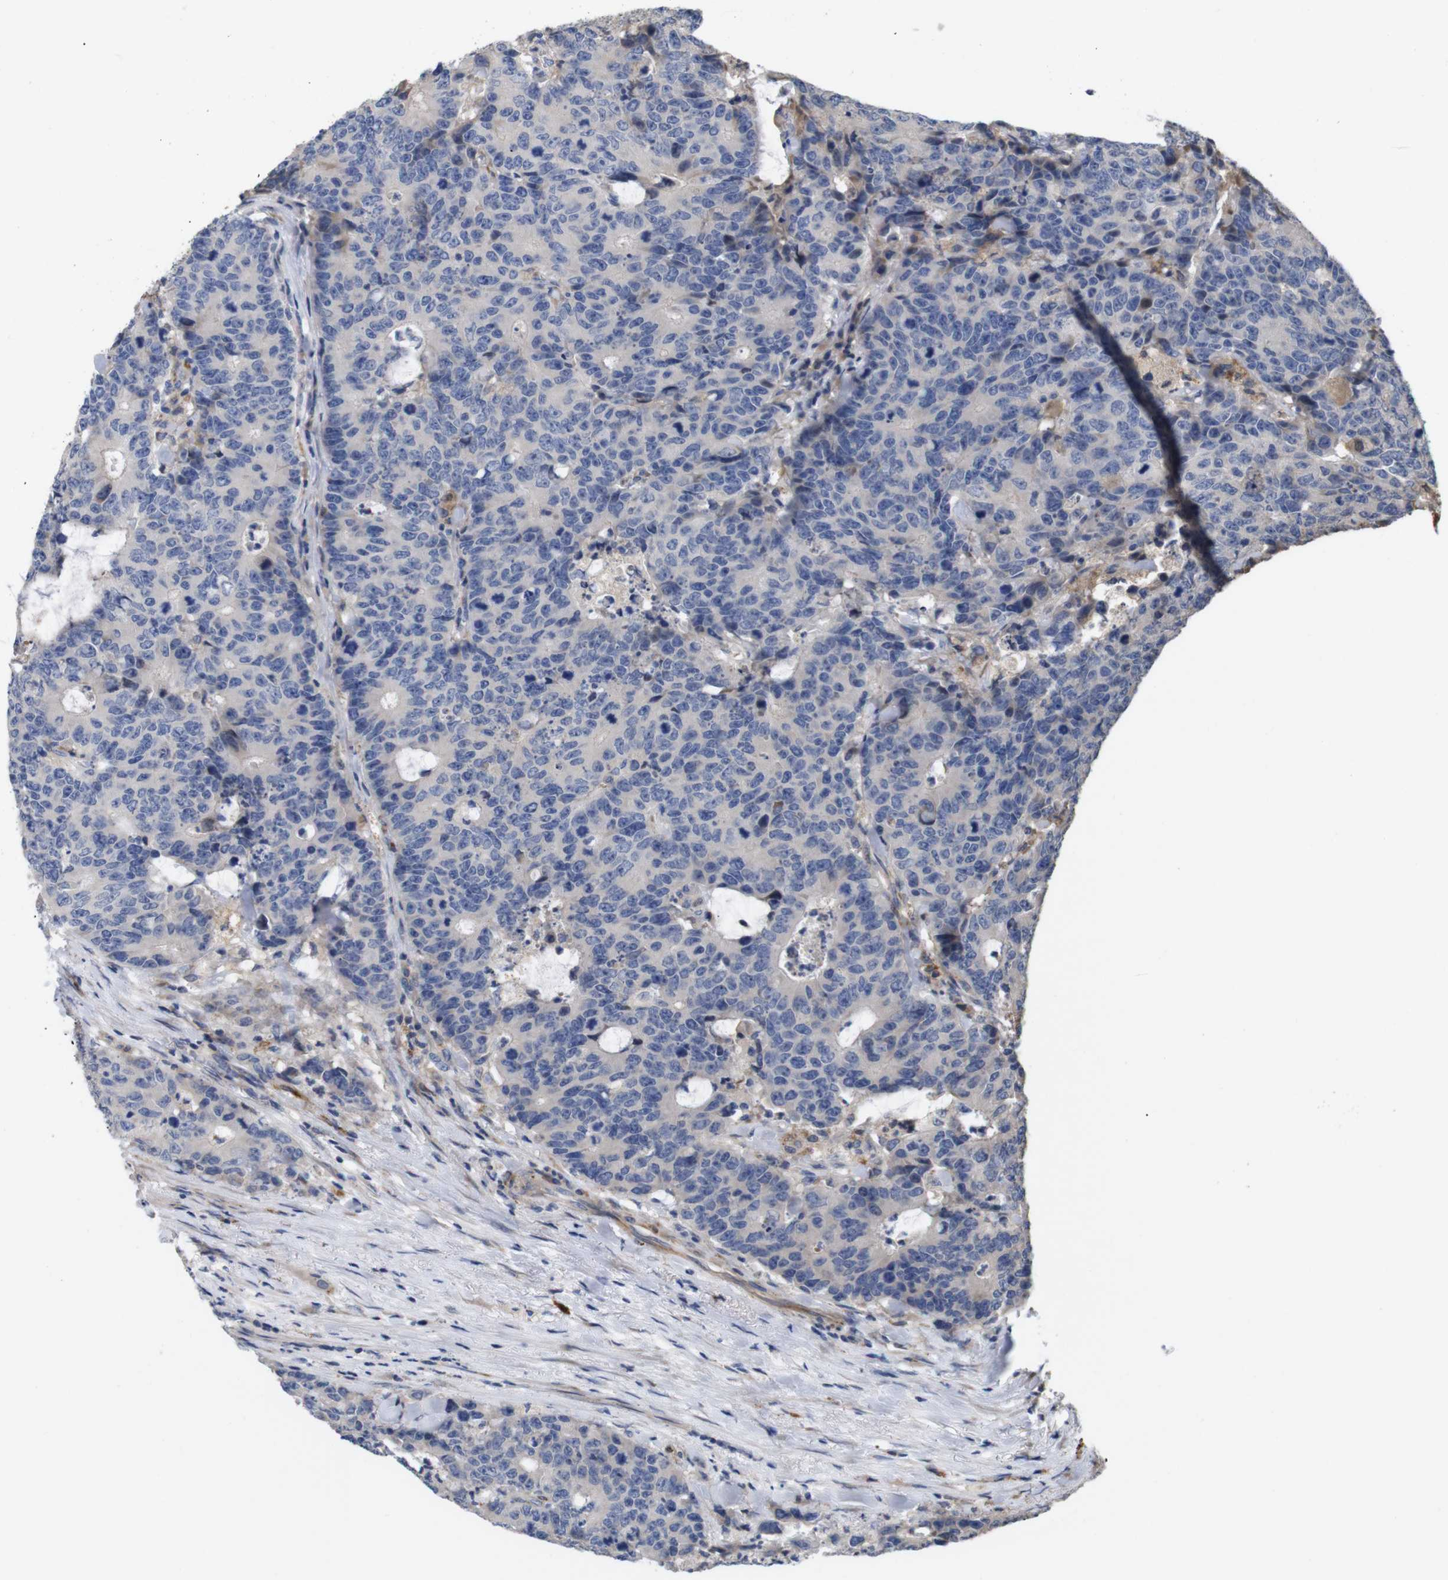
{"staining": {"intensity": "negative", "quantity": "none", "location": "none"}, "tissue": "colorectal cancer", "cell_type": "Tumor cells", "image_type": "cancer", "snomed": [{"axis": "morphology", "description": "Adenocarcinoma, NOS"}, {"axis": "topography", "description": "Colon"}], "caption": "A histopathology image of human adenocarcinoma (colorectal) is negative for staining in tumor cells.", "gene": "SPRY3", "patient": {"sex": "female", "age": 86}}